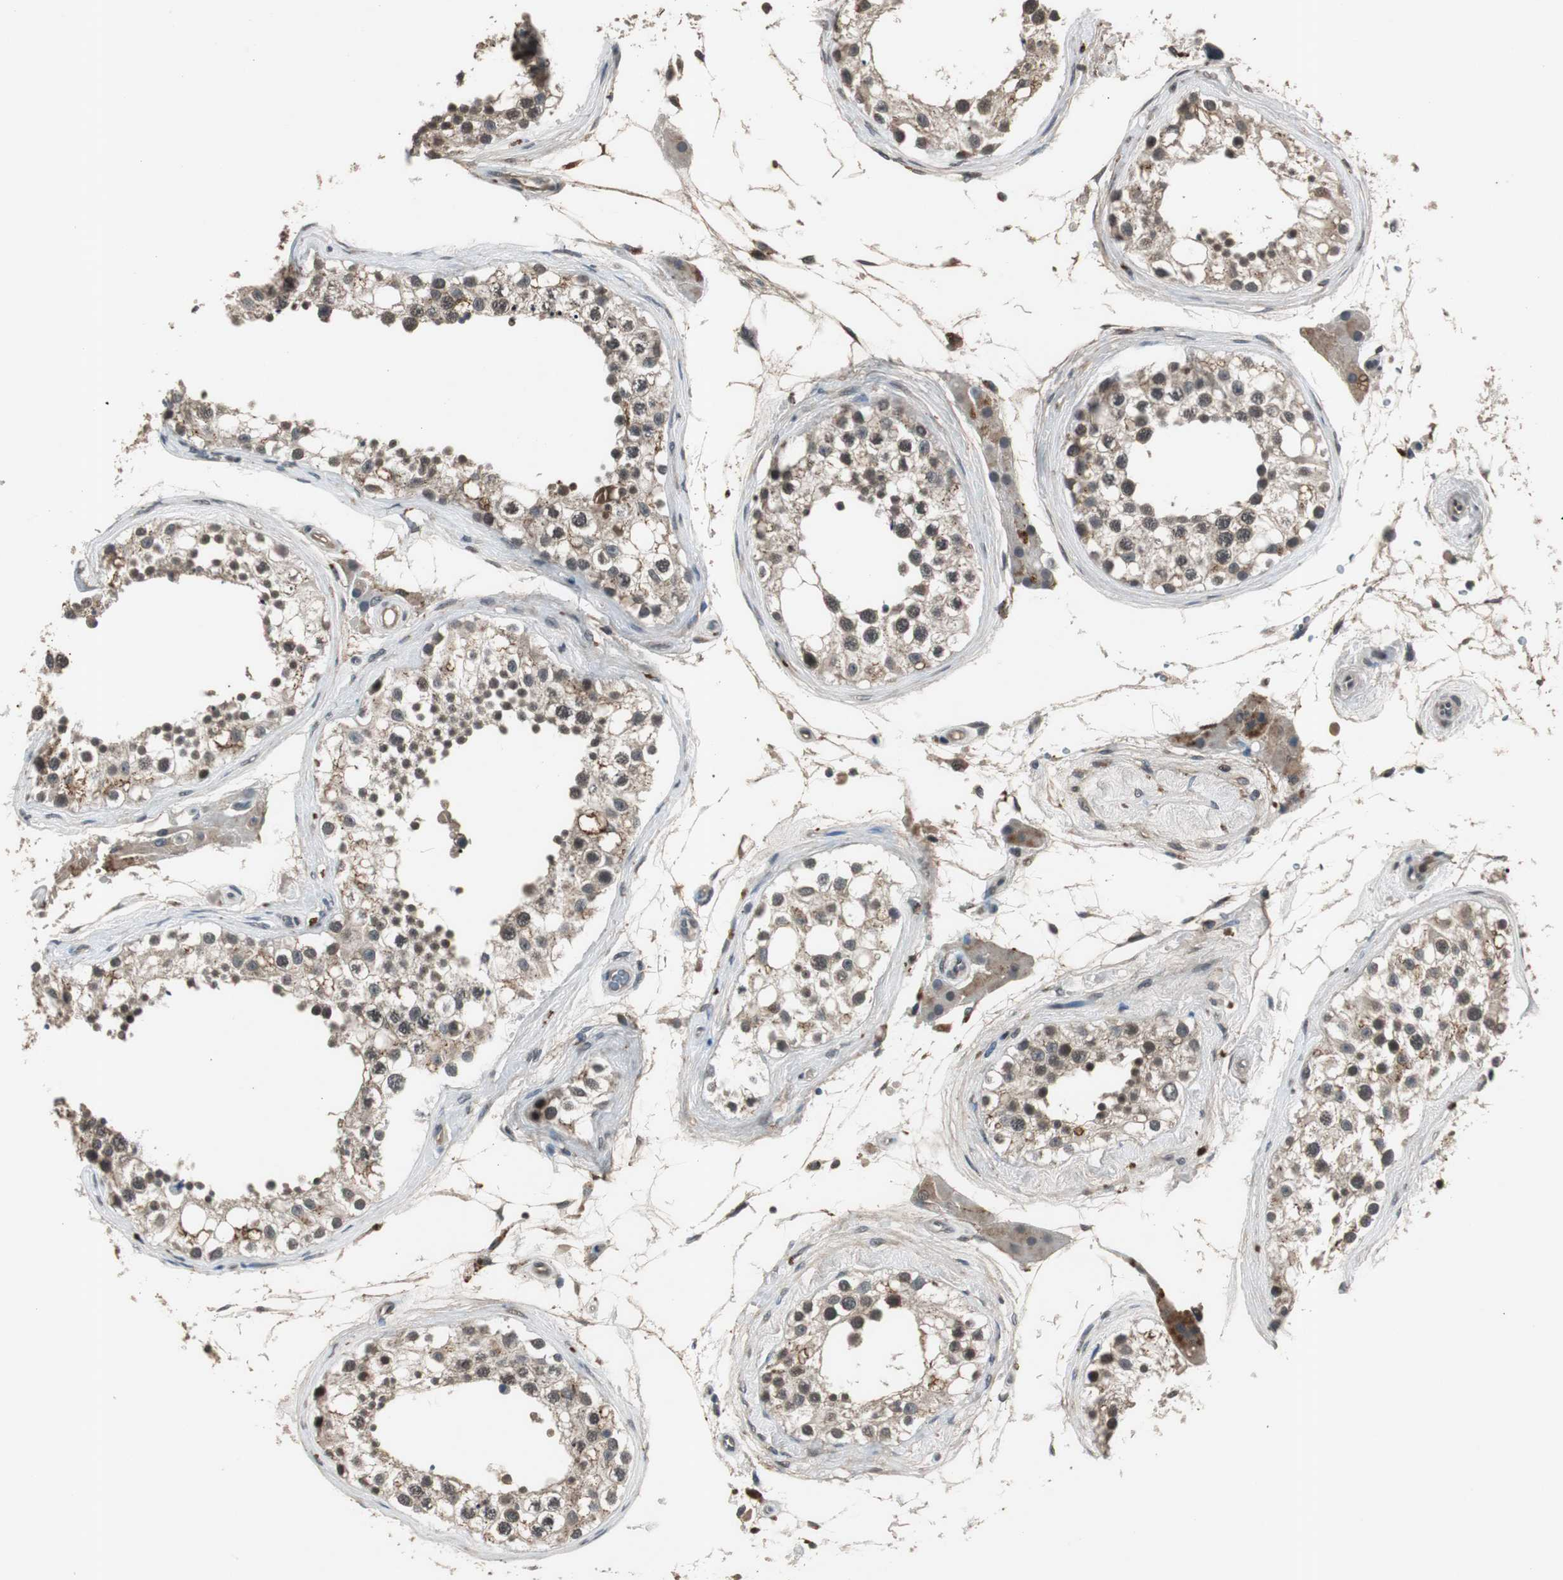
{"staining": {"intensity": "strong", "quantity": ">75%", "location": "nuclear"}, "tissue": "testis", "cell_type": "Cells in seminiferous ducts", "image_type": "normal", "snomed": [{"axis": "morphology", "description": "Normal tissue, NOS"}, {"axis": "topography", "description": "Testis"}], "caption": "This photomicrograph displays unremarkable testis stained with immunohistochemistry (IHC) to label a protein in brown. The nuclear of cells in seminiferous ducts show strong positivity for the protein. Nuclei are counter-stained blue.", "gene": "BOLA1", "patient": {"sex": "male", "age": 68}}